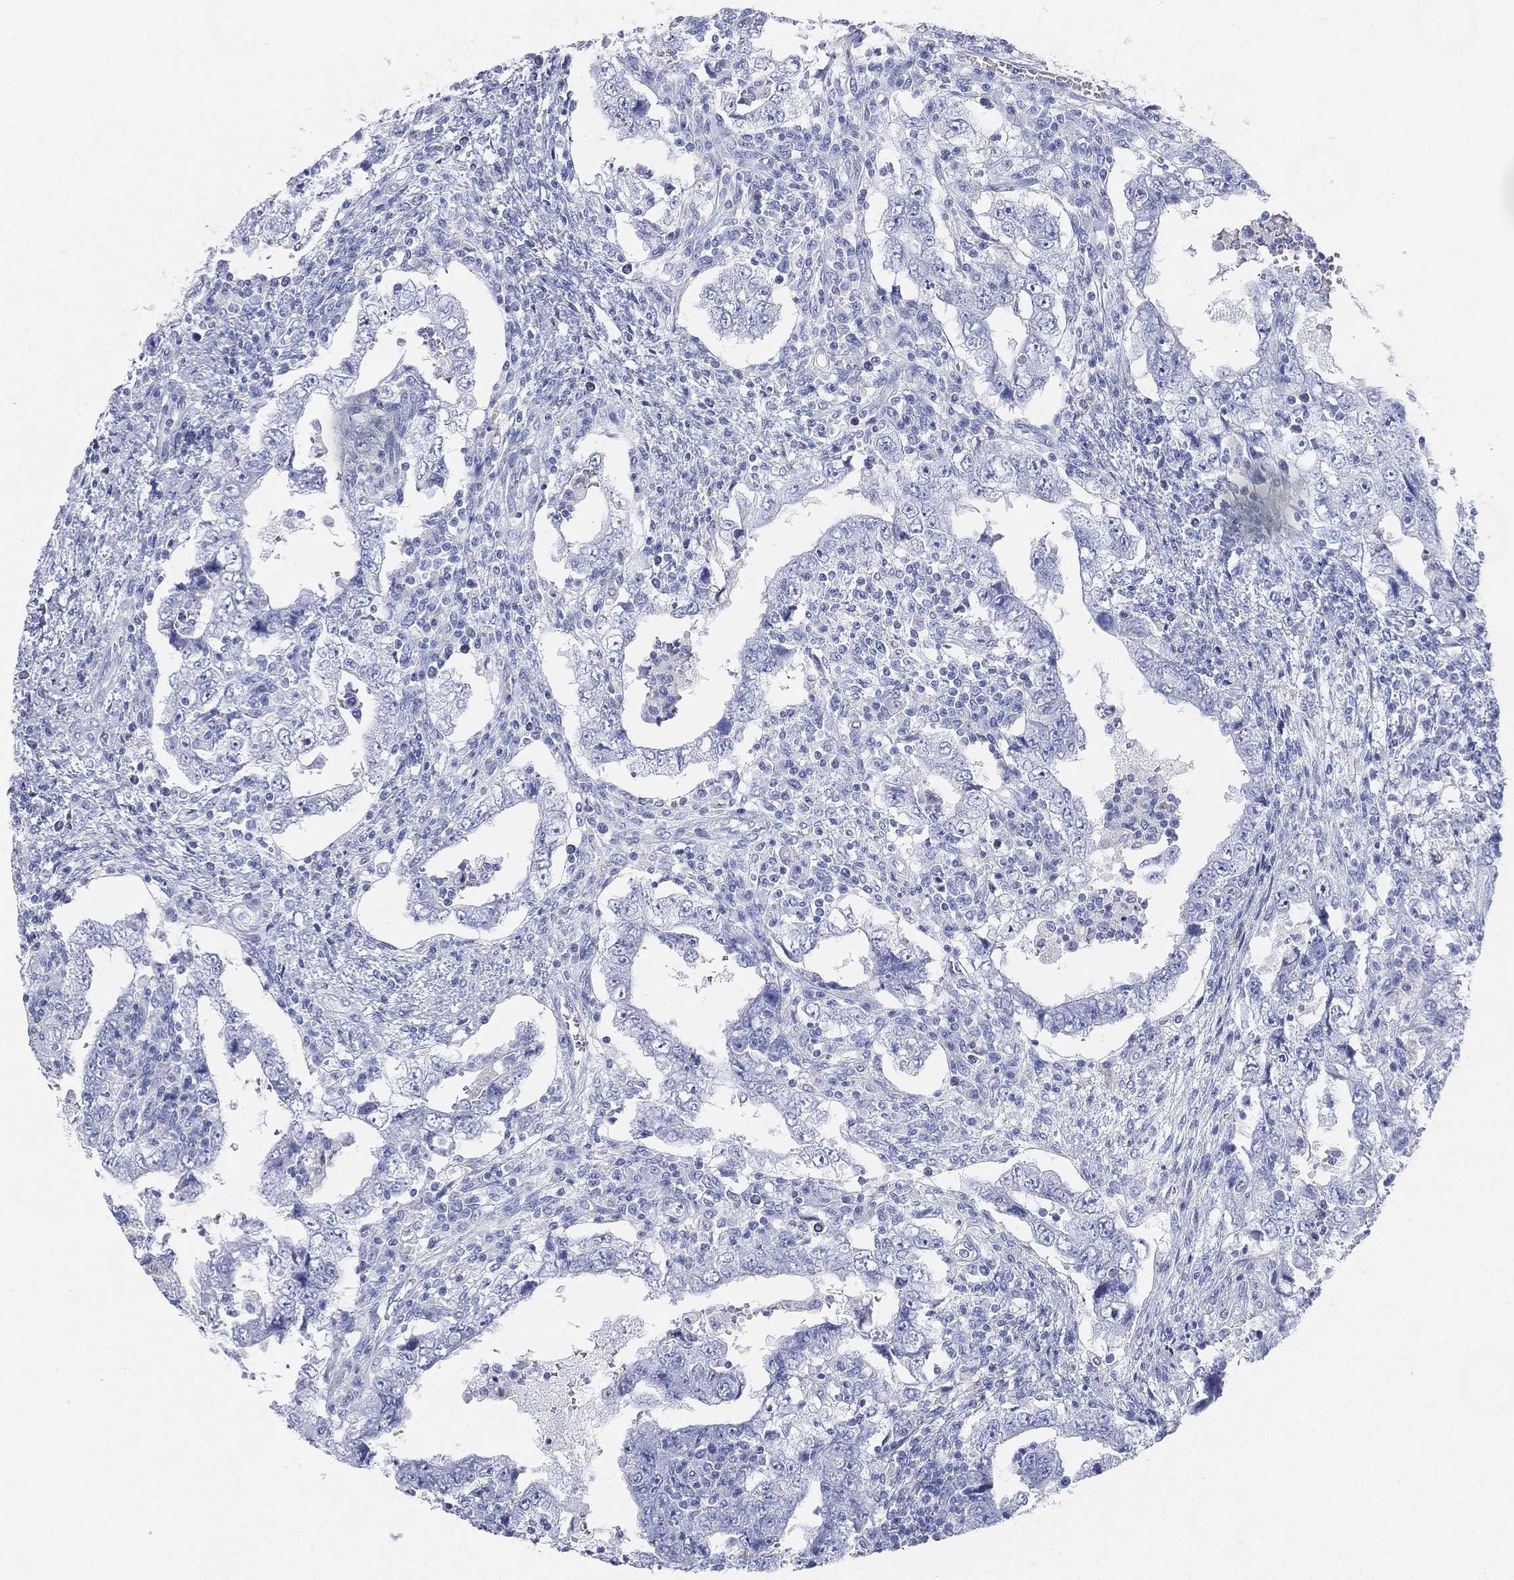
{"staining": {"intensity": "negative", "quantity": "none", "location": "none"}, "tissue": "testis cancer", "cell_type": "Tumor cells", "image_type": "cancer", "snomed": [{"axis": "morphology", "description": "Carcinoma, Embryonal, NOS"}, {"axis": "topography", "description": "Testis"}], "caption": "High power microscopy image of an immunohistochemistry histopathology image of embryonal carcinoma (testis), revealing no significant positivity in tumor cells.", "gene": "GPR61", "patient": {"sex": "male", "age": 26}}